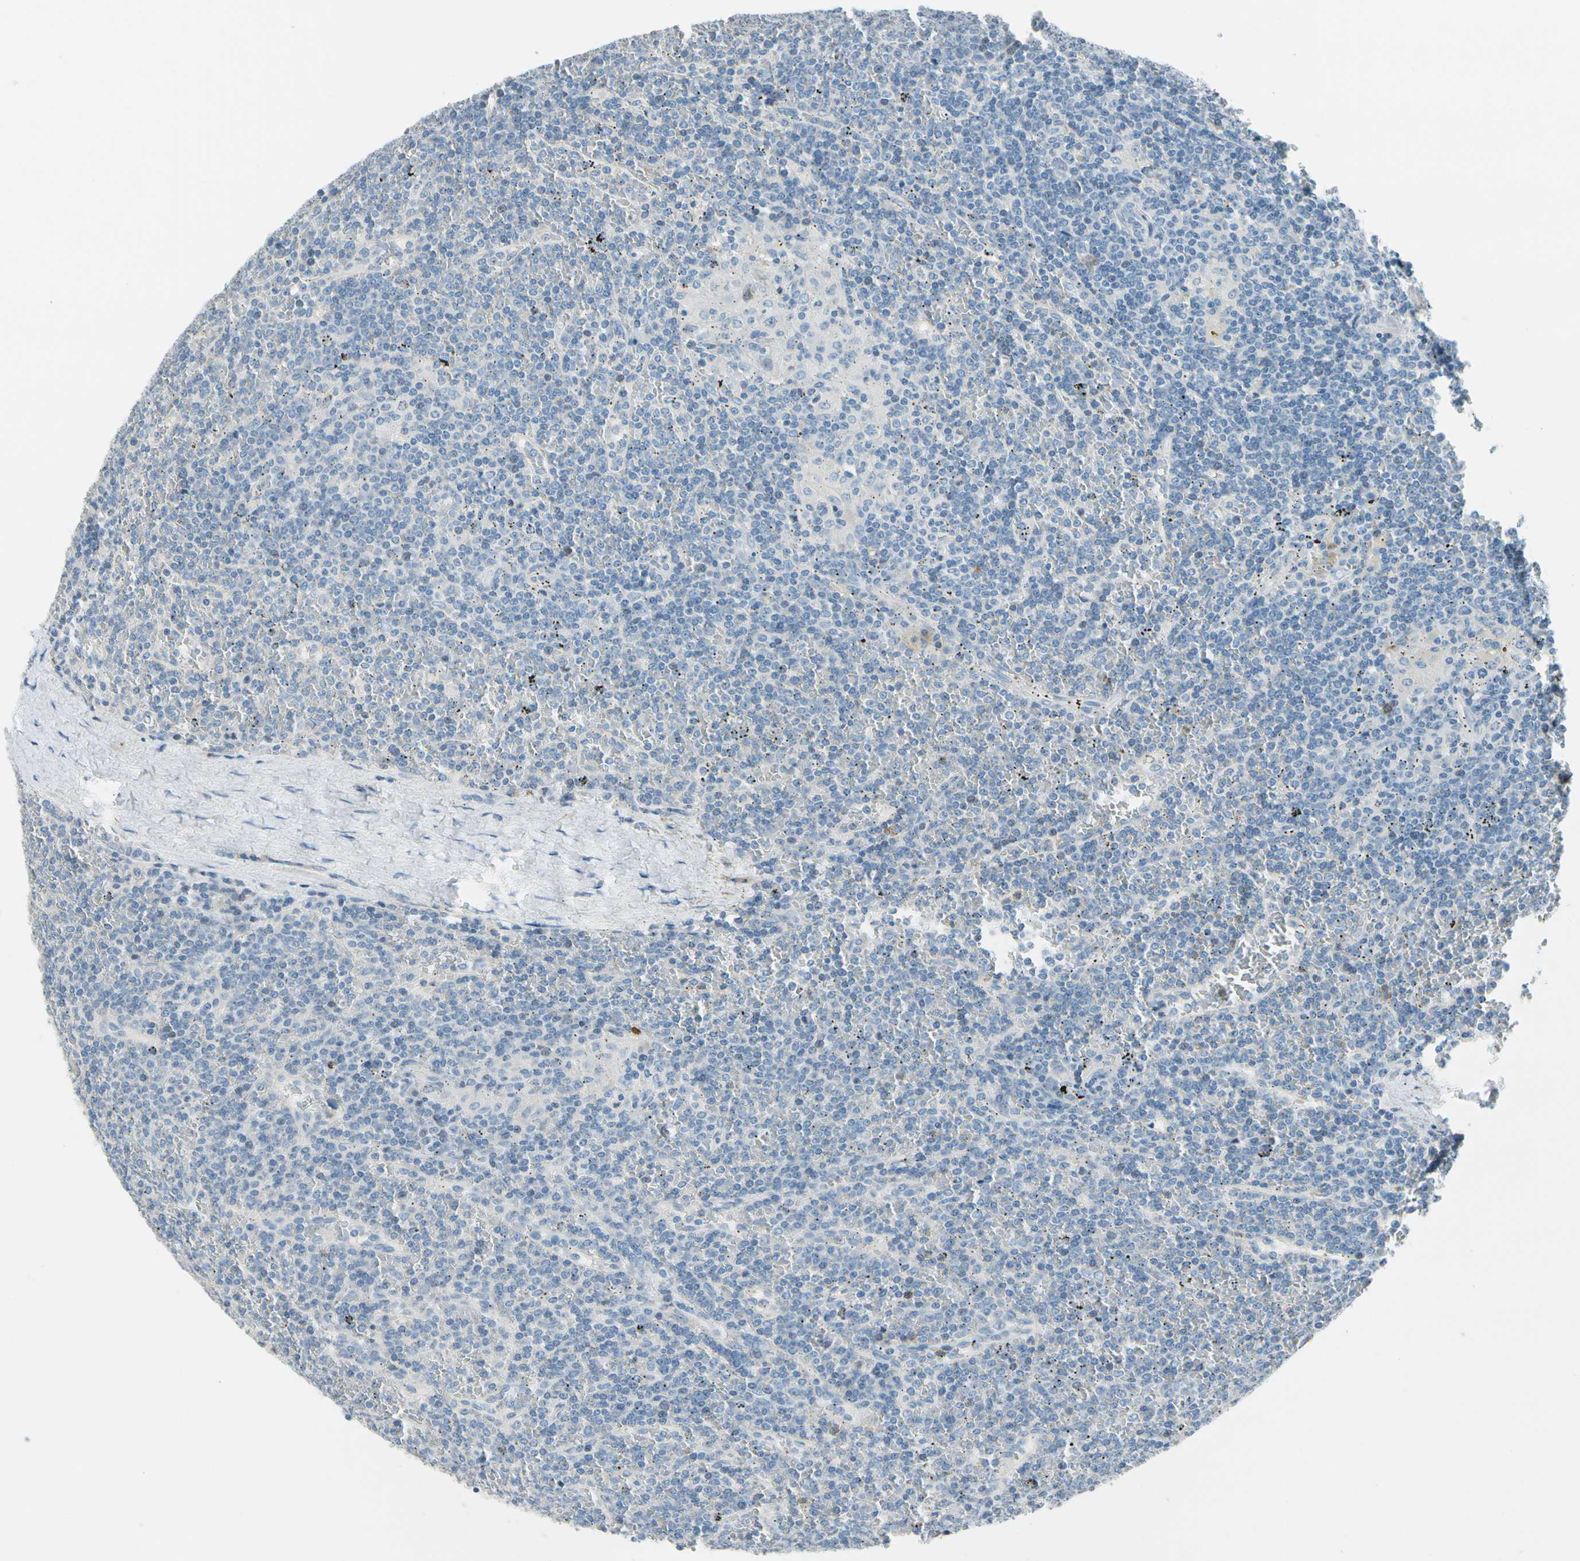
{"staining": {"intensity": "moderate", "quantity": "<25%", "location": "cytoplasmic/membranous"}, "tissue": "lymphoma", "cell_type": "Tumor cells", "image_type": "cancer", "snomed": [{"axis": "morphology", "description": "Malignant lymphoma, non-Hodgkin's type, Low grade"}, {"axis": "topography", "description": "Spleen"}], "caption": "IHC histopathology image of neoplastic tissue: human low-grade malignant lymphoma, non-Hodgkin's type stained using IHC shows low levels of moderate protein expression localized specifically in the cytoplasmic/membranous of tumor cells, appearing as a cytoplasmic/membranous brown color.", "gene": "STK40", "patient": {"sex": "female", "age": 19}}